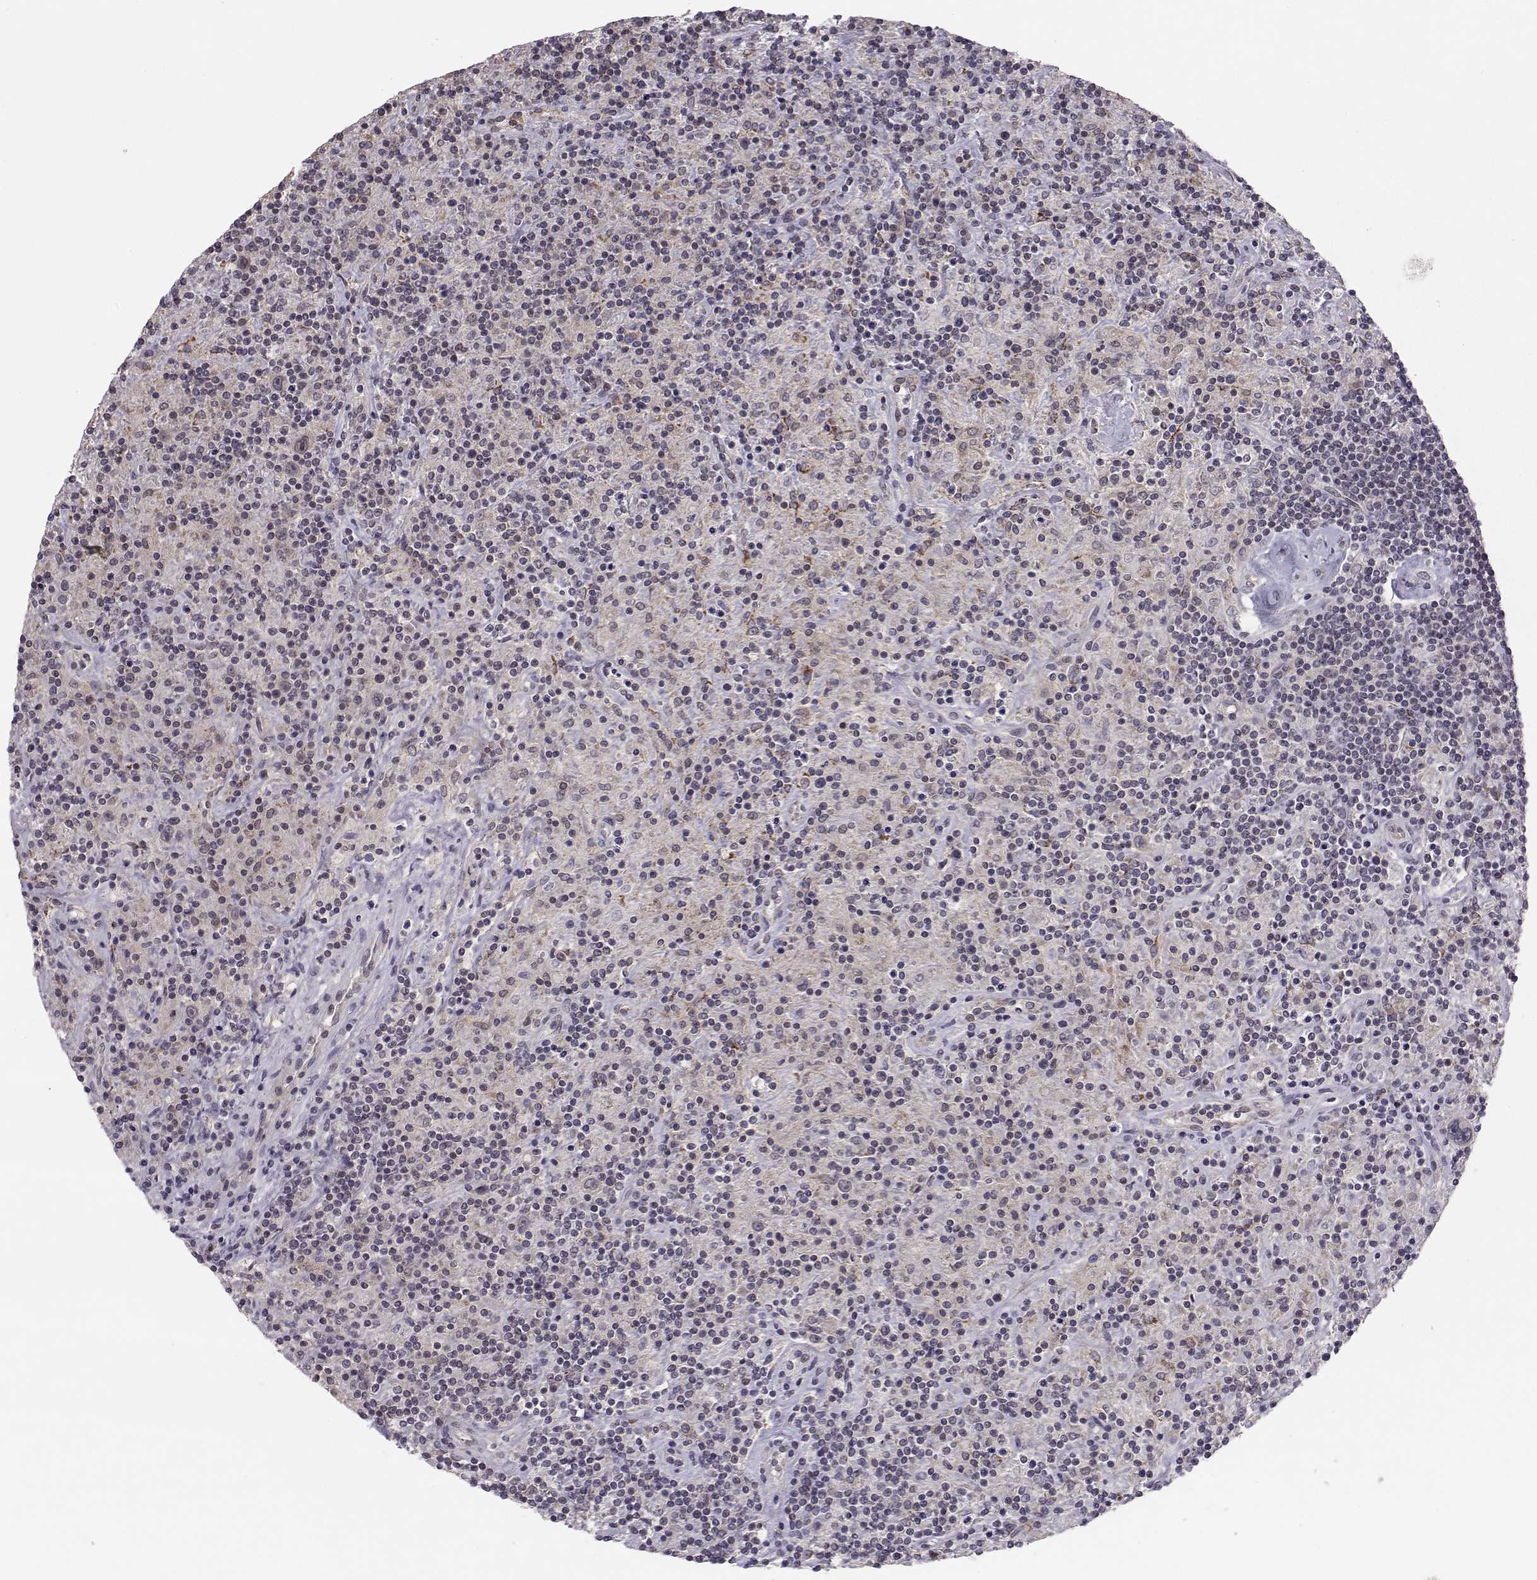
{"staining": {"intensity": "negative", "quantity": "none", "location": "none"}, "tissue": "lymphoma", "cell_type": "Tumor cells", "image_type": "cancer", "snomed": [{"axis": "morphology", "description": "Hodgkin's disease, NOS"}, {"axis": "topography", "description": "Lymph node"}], "caption": "This is an IHC photomicrograph of human lymphoma. There is no staining in tumor cells.", "gene": "KIF13B", "patient": {"sex": "male", "age": 70}}